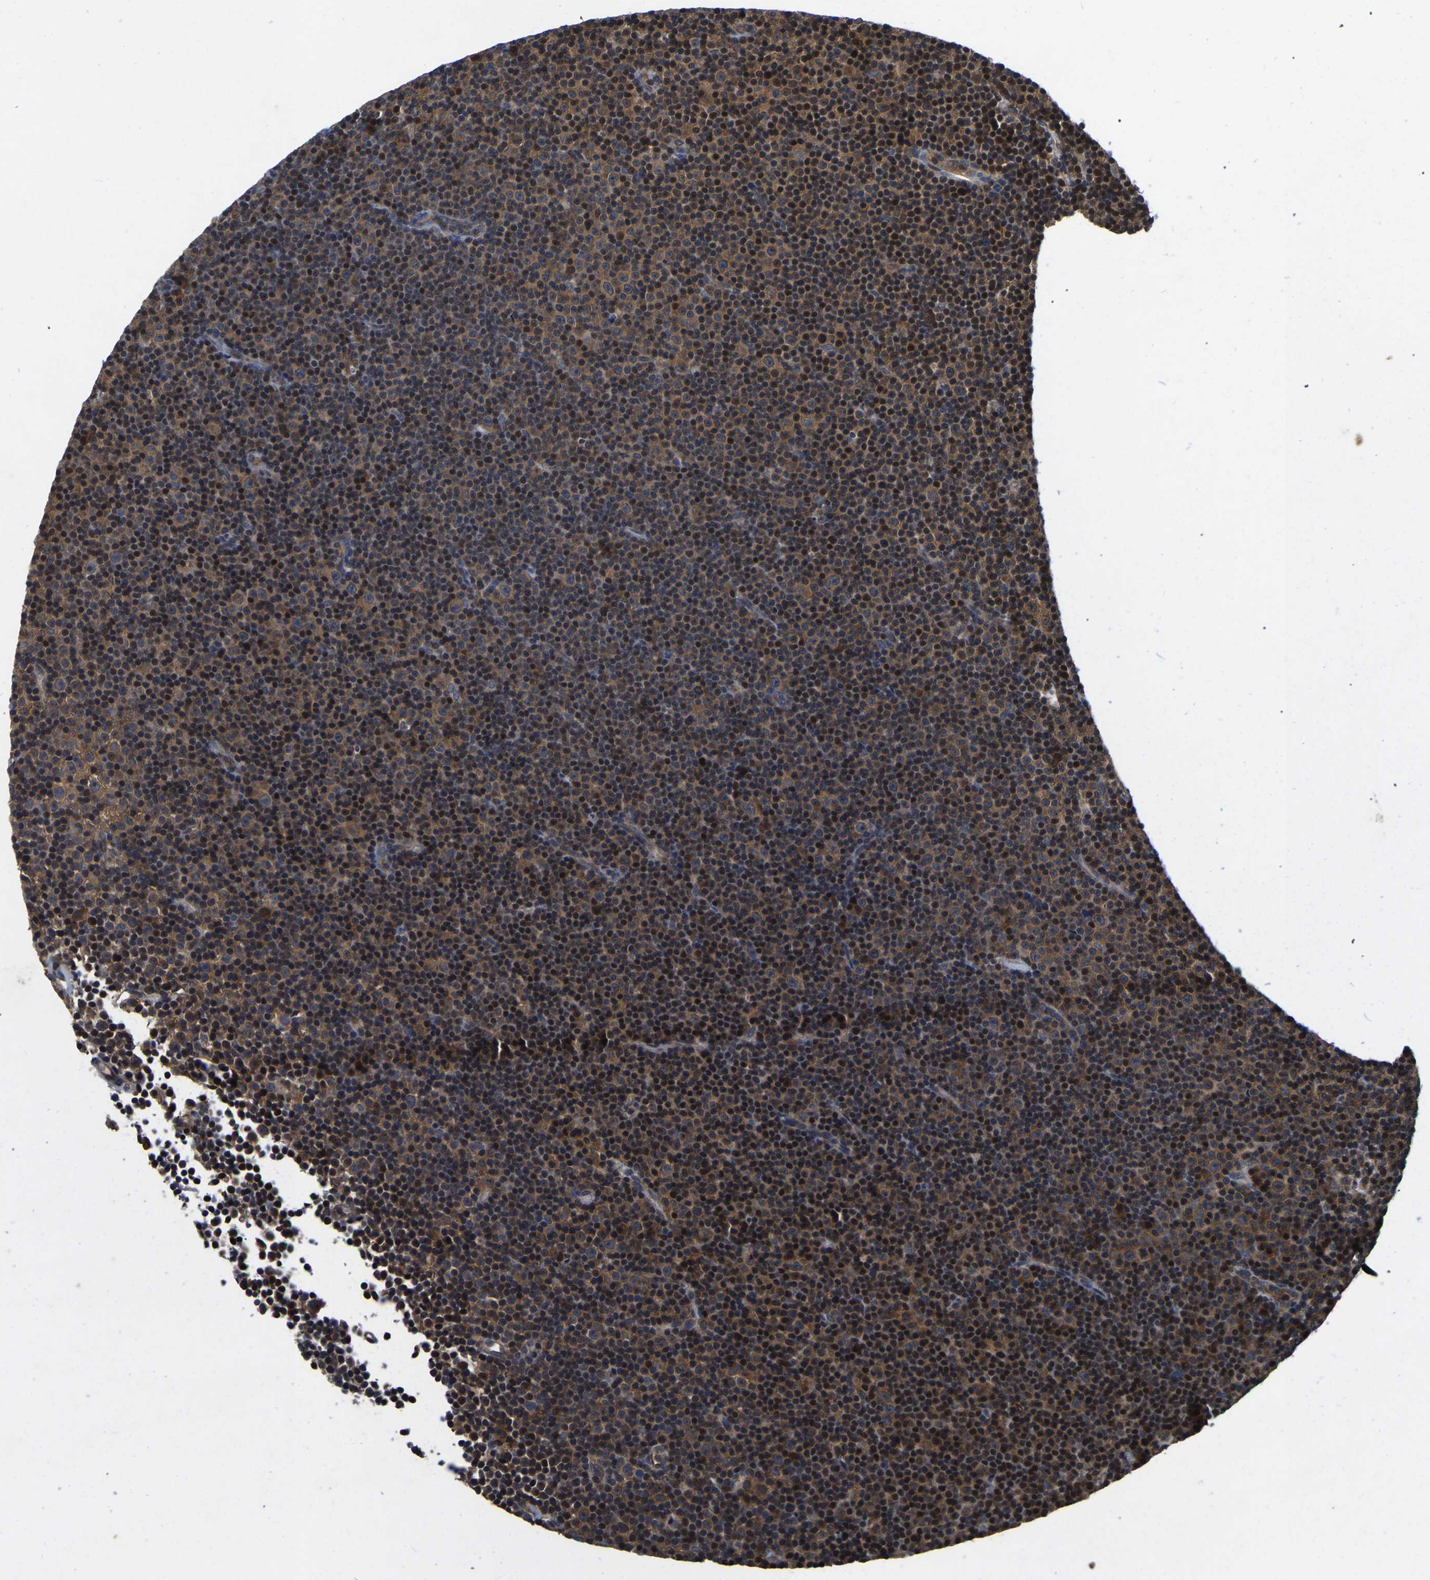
{"staining": {"intensity": "moderate", "quantity": ">75%", "location": "cytoplasmic/membranous"}, "tissue": "lymphoma", "cell_type": "Tumor cells", "image_type": "cancer", "snomed": [{"axis": "morphology", "description": "Malignant lymphoma, non-Hodgkin's type, Low grade"}, {"axis": "topography", "description": "Lymph node"}], "caption": "High-magnification brightfield microscopy of malignant lymphoma, non-Hodgkin's type (low-grade) stained with DAB (3,3'-diaminobenzidine) (brown) and counterstained with hematoxylin (blue). tumor cells exhibit moderate cytoplasmic/membranous staining is appreciated in approximately>75% of cells.", "gene": "FGD5", "patient": {"sex": "female", "age": 67}}